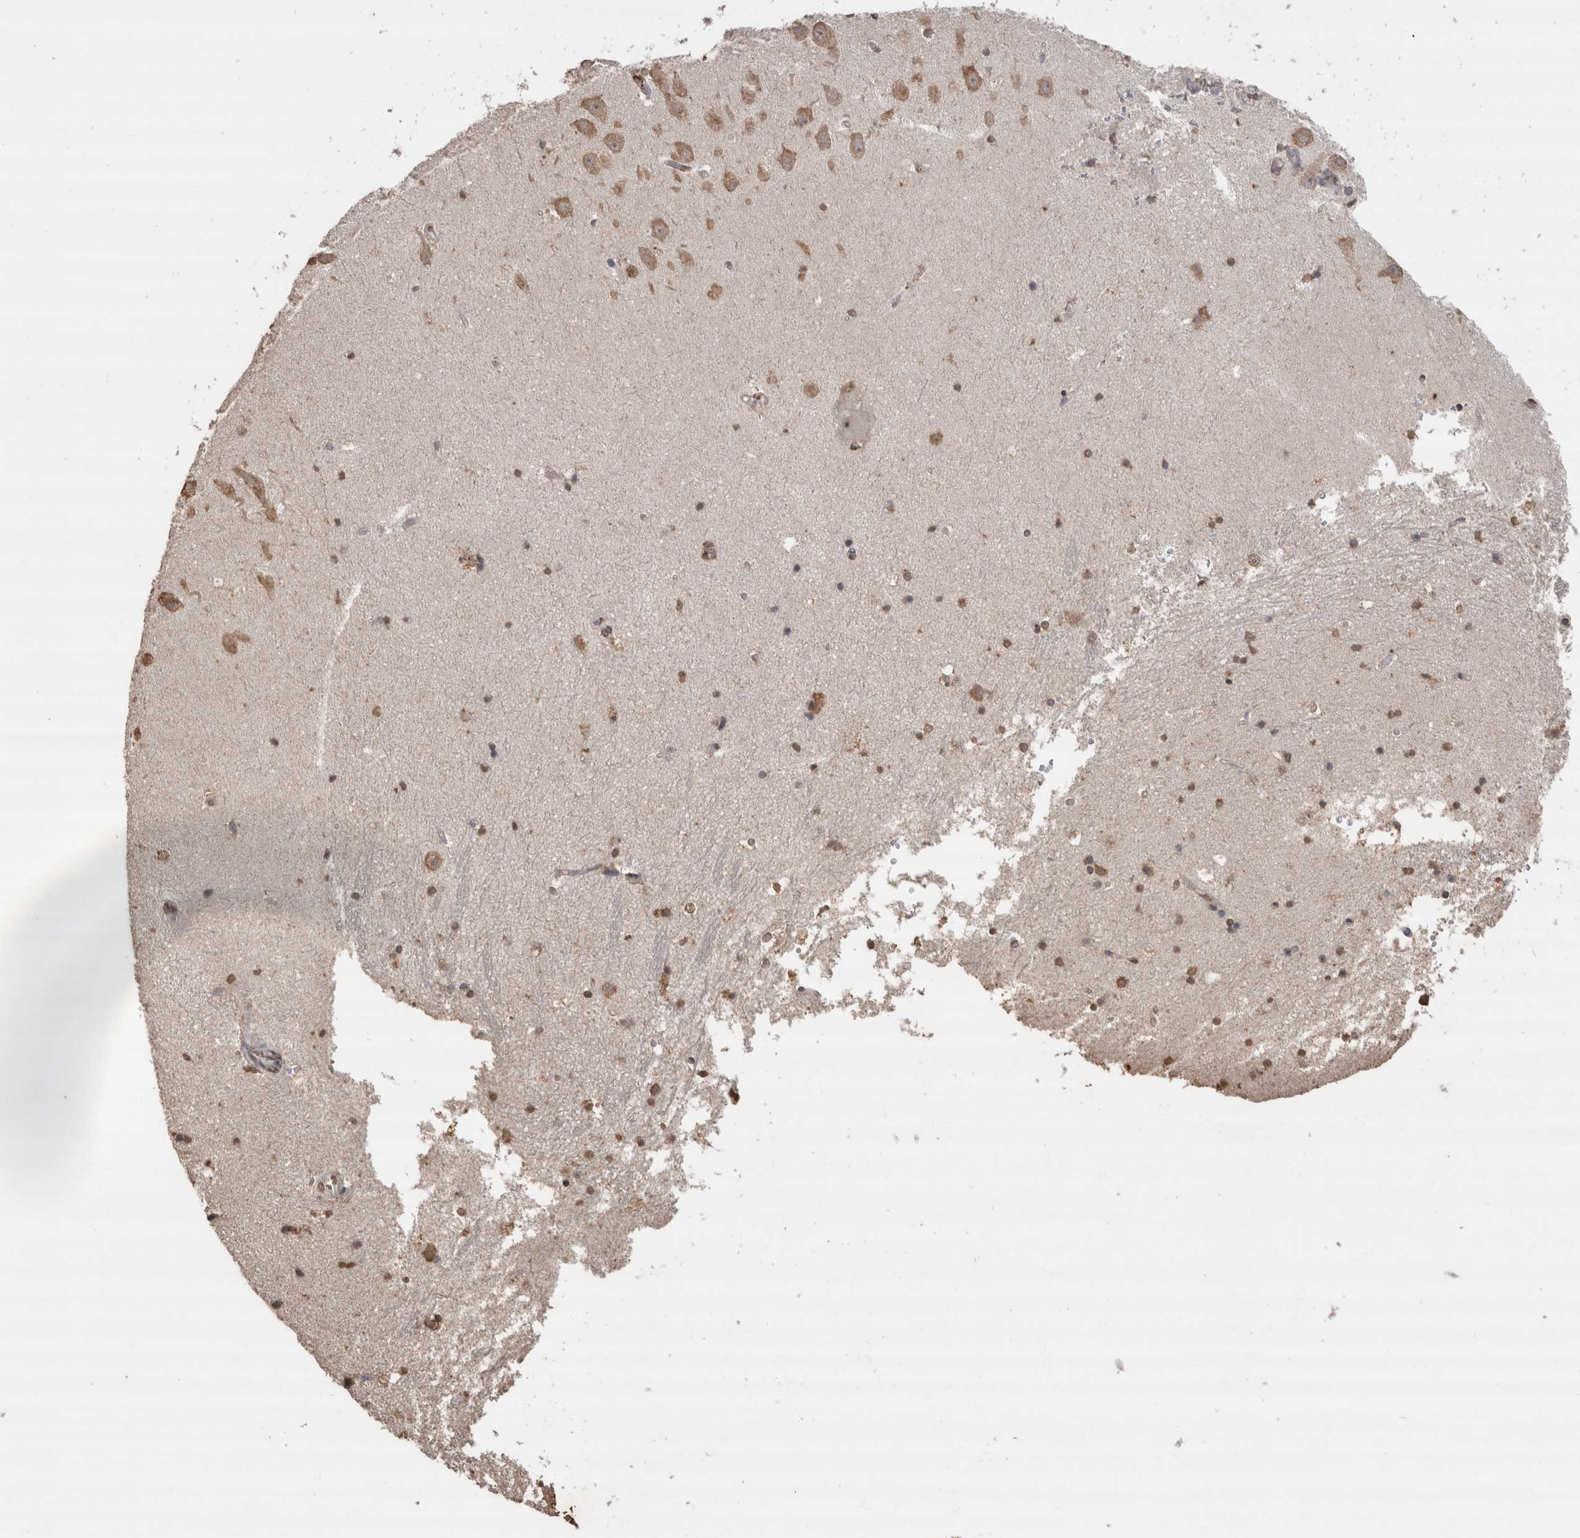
{"staining": {"intensity": "moderate", "quantity": "25%-75%", "location": "cytoplasmic/membranous,nuclear"}, "tissue": "hippocampus", "cell_type": "Glial cells", "image_type": "normal", "snomed": [{"axis": "morphology", "description": "Normal tissue, NOS"}, {"axis": "topography", "description": "Hippocampus"}], "caption": "Immunohistochemistry (IHC) photomicrograph of unremarkable hippocampus: human hippocampus stained using IHC shows medium levels of moderate protein expression localized specifically in the cytoplasmic/membranous,nuclear of glial cells, appearing as a cytoplasmic/membranous,nuclear brown color.", "gene": "CRELD2", "patient": {"sex": "male", "age": 45}}